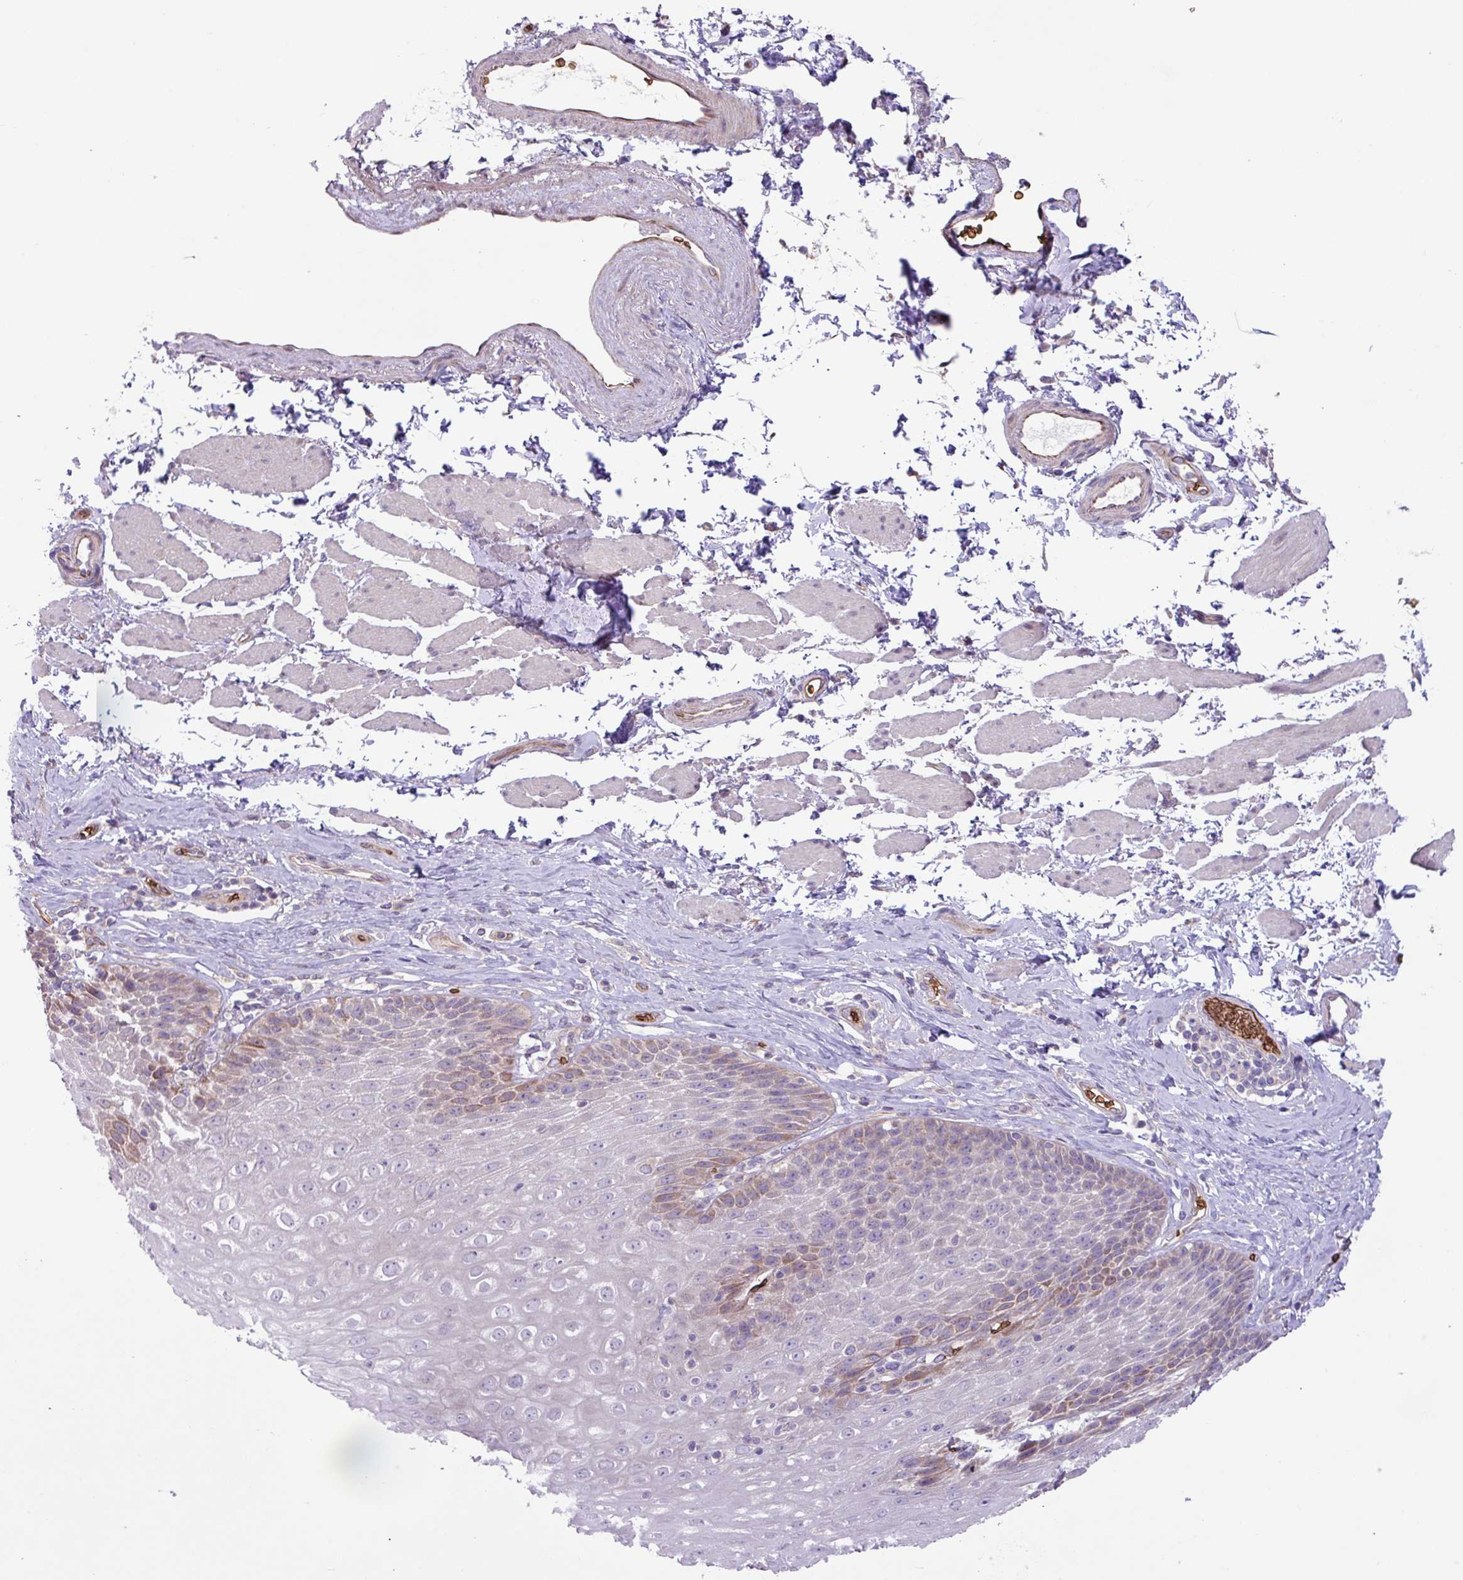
{"staining": {"intensity": "moderate", "quantity": "<25%", "location": "cytoplasmic/membranous"}, "tissue": "esophagus", "cell_type": "Squamous epithelial cells", "image_type": "normal", "snomed": [{"axis": "morphology", "description": "Normal tissue, NOS"}, {"axis": "topography", "description": "Esophagus"}], "caption": "Moderate cytoplasmic/membranous protein staining is identified in approximately <25% of squamous epithelial cells in esophagus. (IHC, brightfield microscopy, high magnification).", "gene": "RAD21L1", "patient": {"sex": "female", "age": 61}}